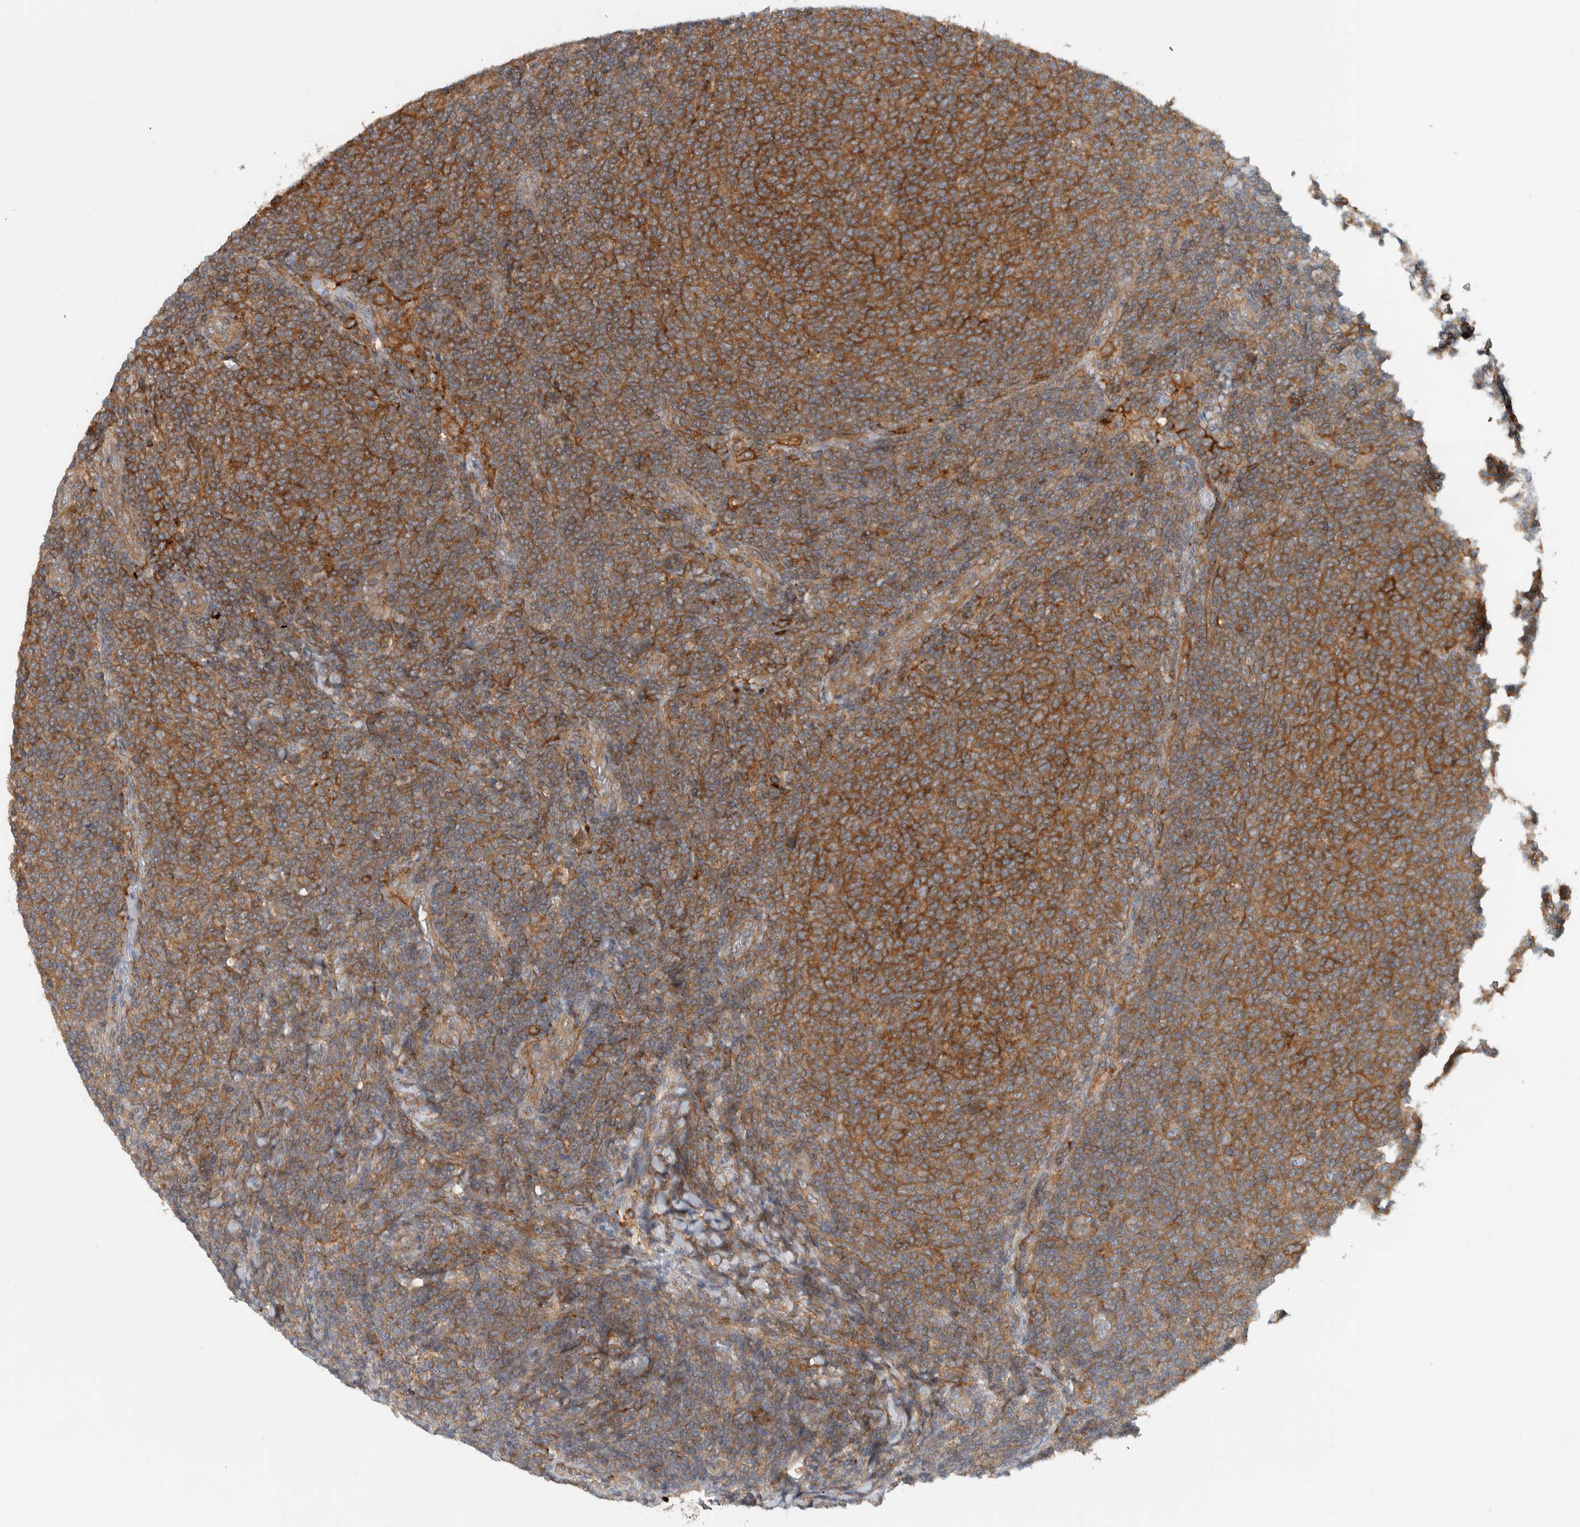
{"staining": {"intensity": "moderate", "quantity": ">75%", "location": "cytoplasmic/membranous"}, "tissue": "lymphoma", "cell_type": "Tumor cells", "image_type": "cancer", "snomed": [{"axis": "morphology", "description": "Malignant lymphoma, non-Hodgkin's type, Low grade"}, {"axis": "topography", "description": "Lymph node"}], "caption": "Moderate cytoplasmic/membranous positivity for a protein is seen in approximately >75% of tumor cells of lymphoma using immunohistochemistry (IHC).", "gene": "MPRIP", "patient": {"sex": "male", "age": 66}}